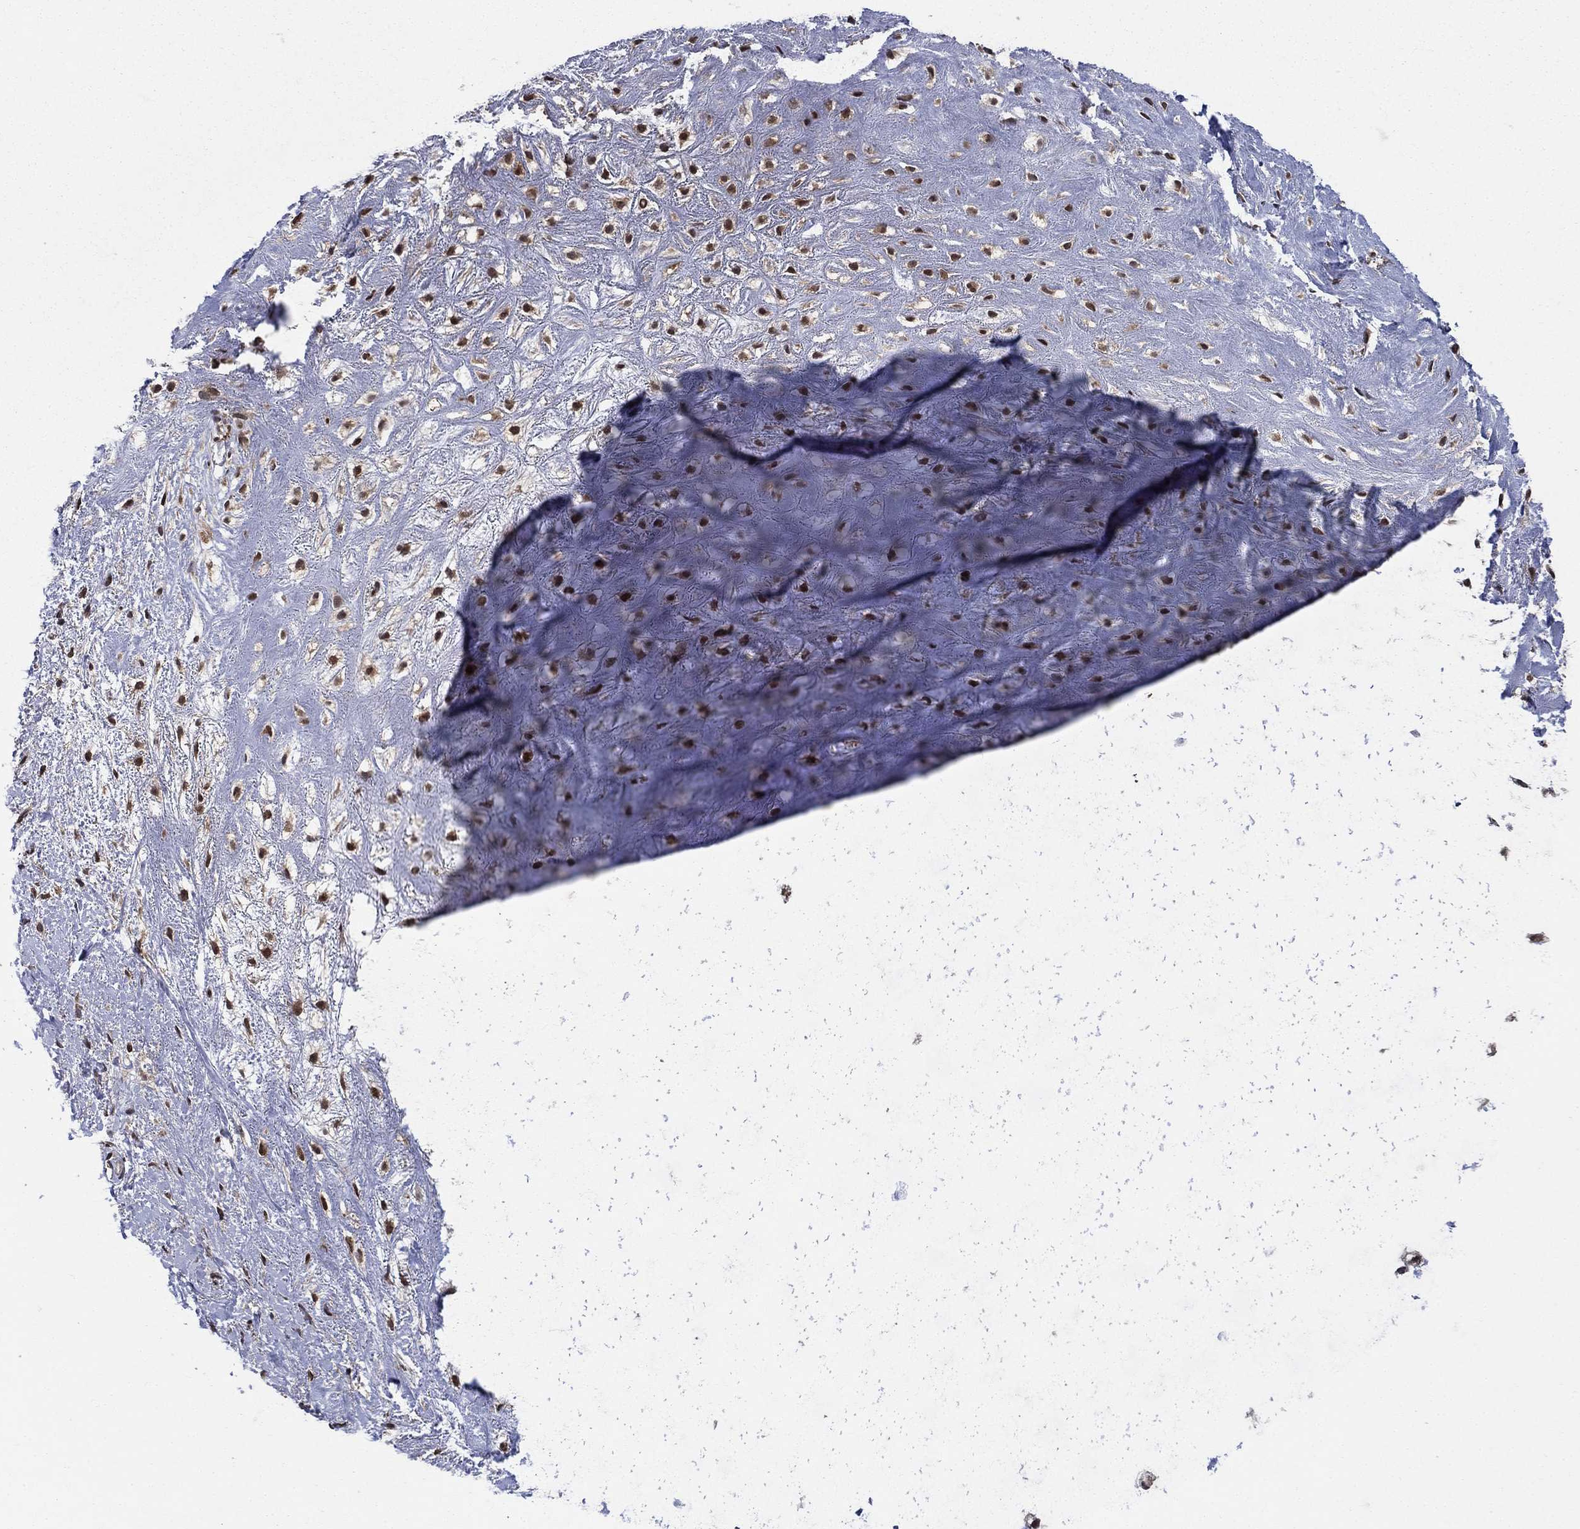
{"staining": {"intensity": "negative", "quantity": "none", "location": "none"}, "tissue": "adipose tissue", "cell_type": "Adipocytes", "image_type": "normal", "snomed": [{"axis": "morphology", "description": "Normal tissue, NOS"}, {"axis": "morphology", "description": "Squamous cell carcinoma, NOS"}, {"axis": "topography", "description": "Cartilage tissue"}, {"axis": "topography", "description": "Head-Neck"}], "caption": "Histopathology image shows no significant protein staining in adipocytes of unremarkable adipose tissue.", "gene": "CACYBP", "patient": {"sex": "male", "age": 62}}